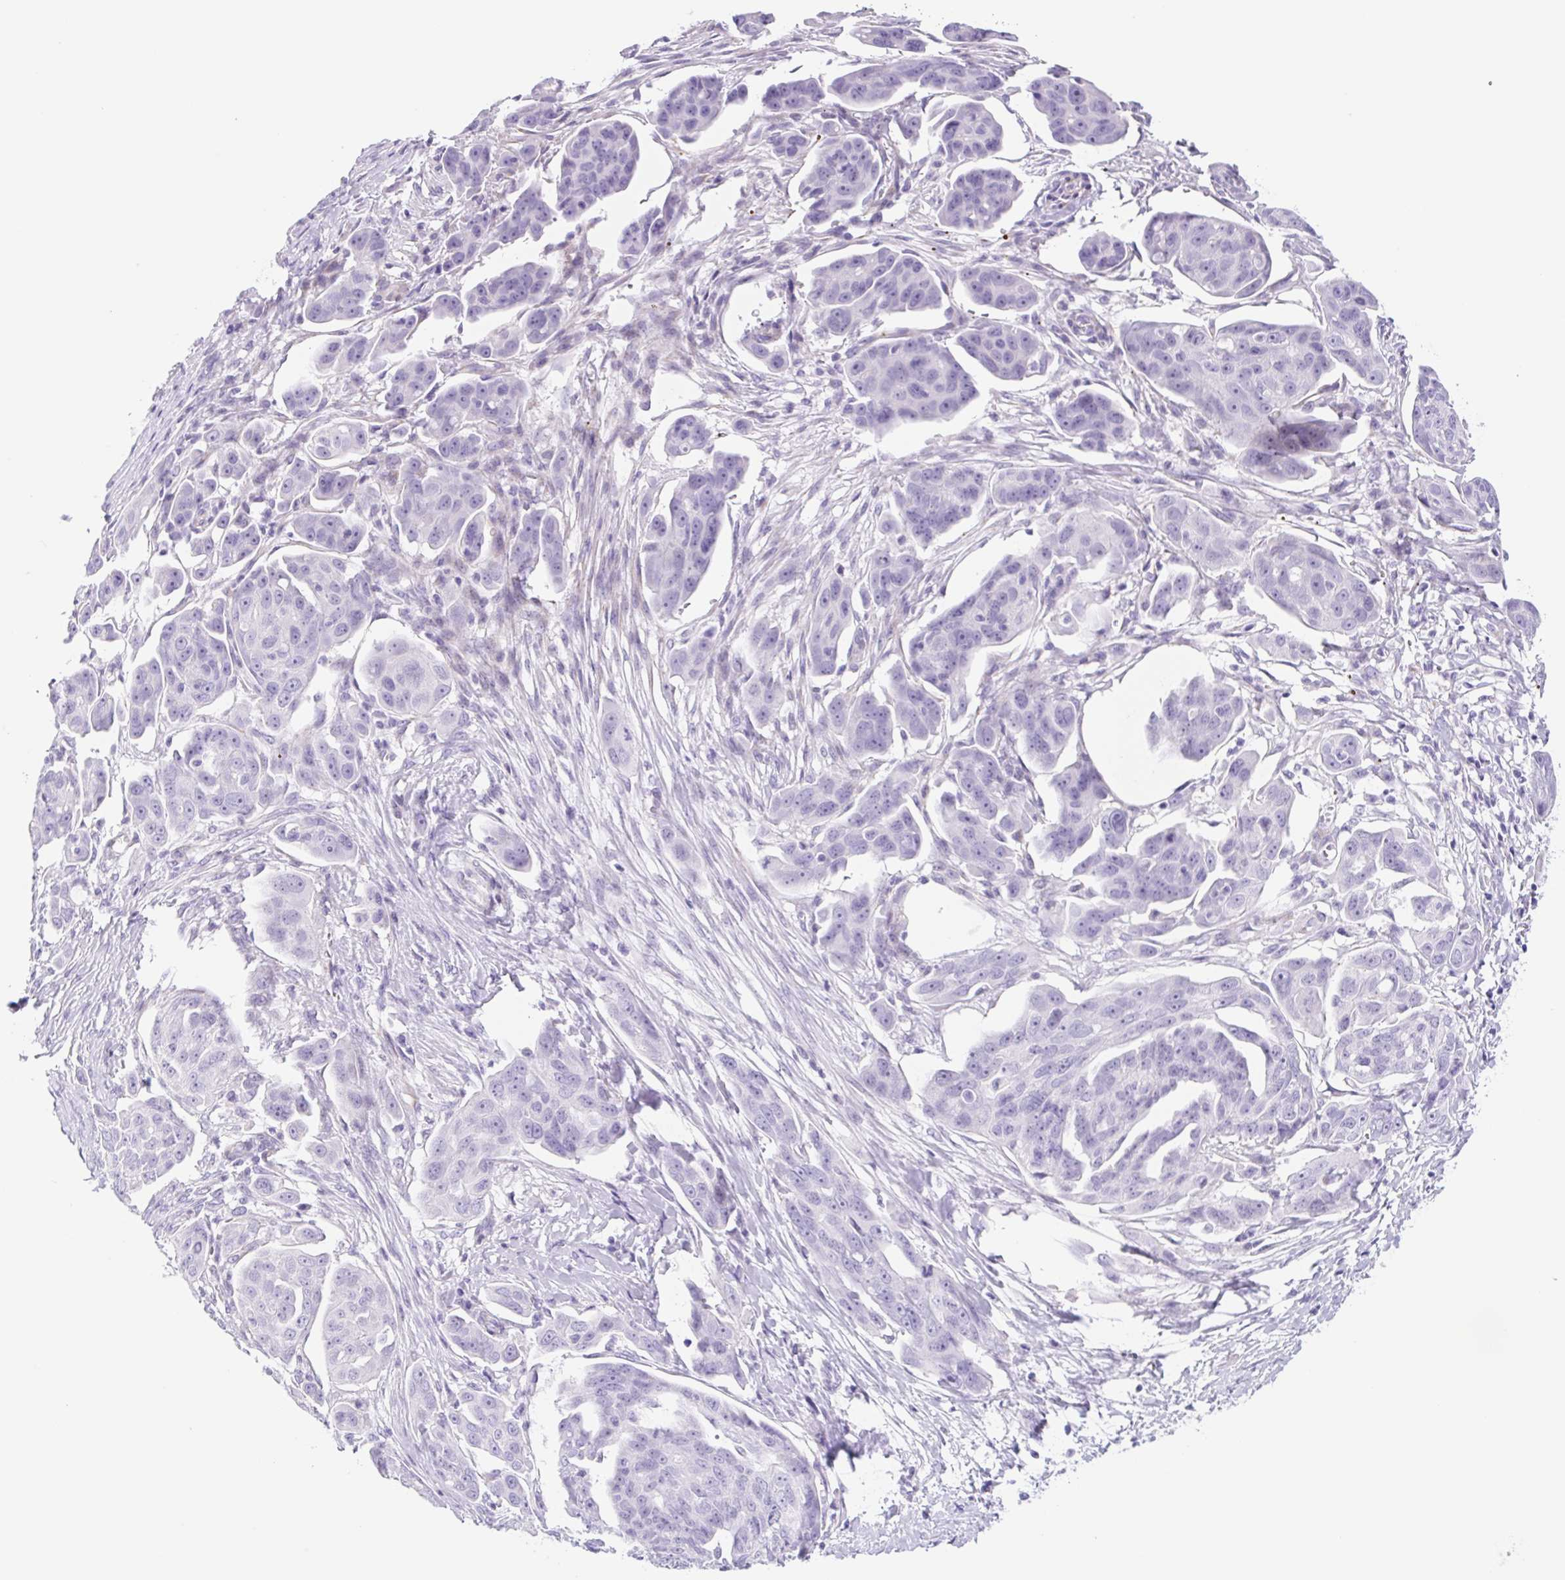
{"staining": {"intensity": "negative", "quantity": "none", "location": "none"}, "tissue": "ovarian cancer", "cell_type": "Tumor cells", "image_type": "cancer", "snomed": [{"axis": "morphology", "description": "Carcinoma, endometroid"}, {"axis": "topography", "description": "Ovary"}], "caption": "Protein analysis of endometroid carcinoma (ovarian) shows no significant positivity in tumor cells.", "gene": "CYP21A2", "patient": {"sex": "female", "age": 70}}